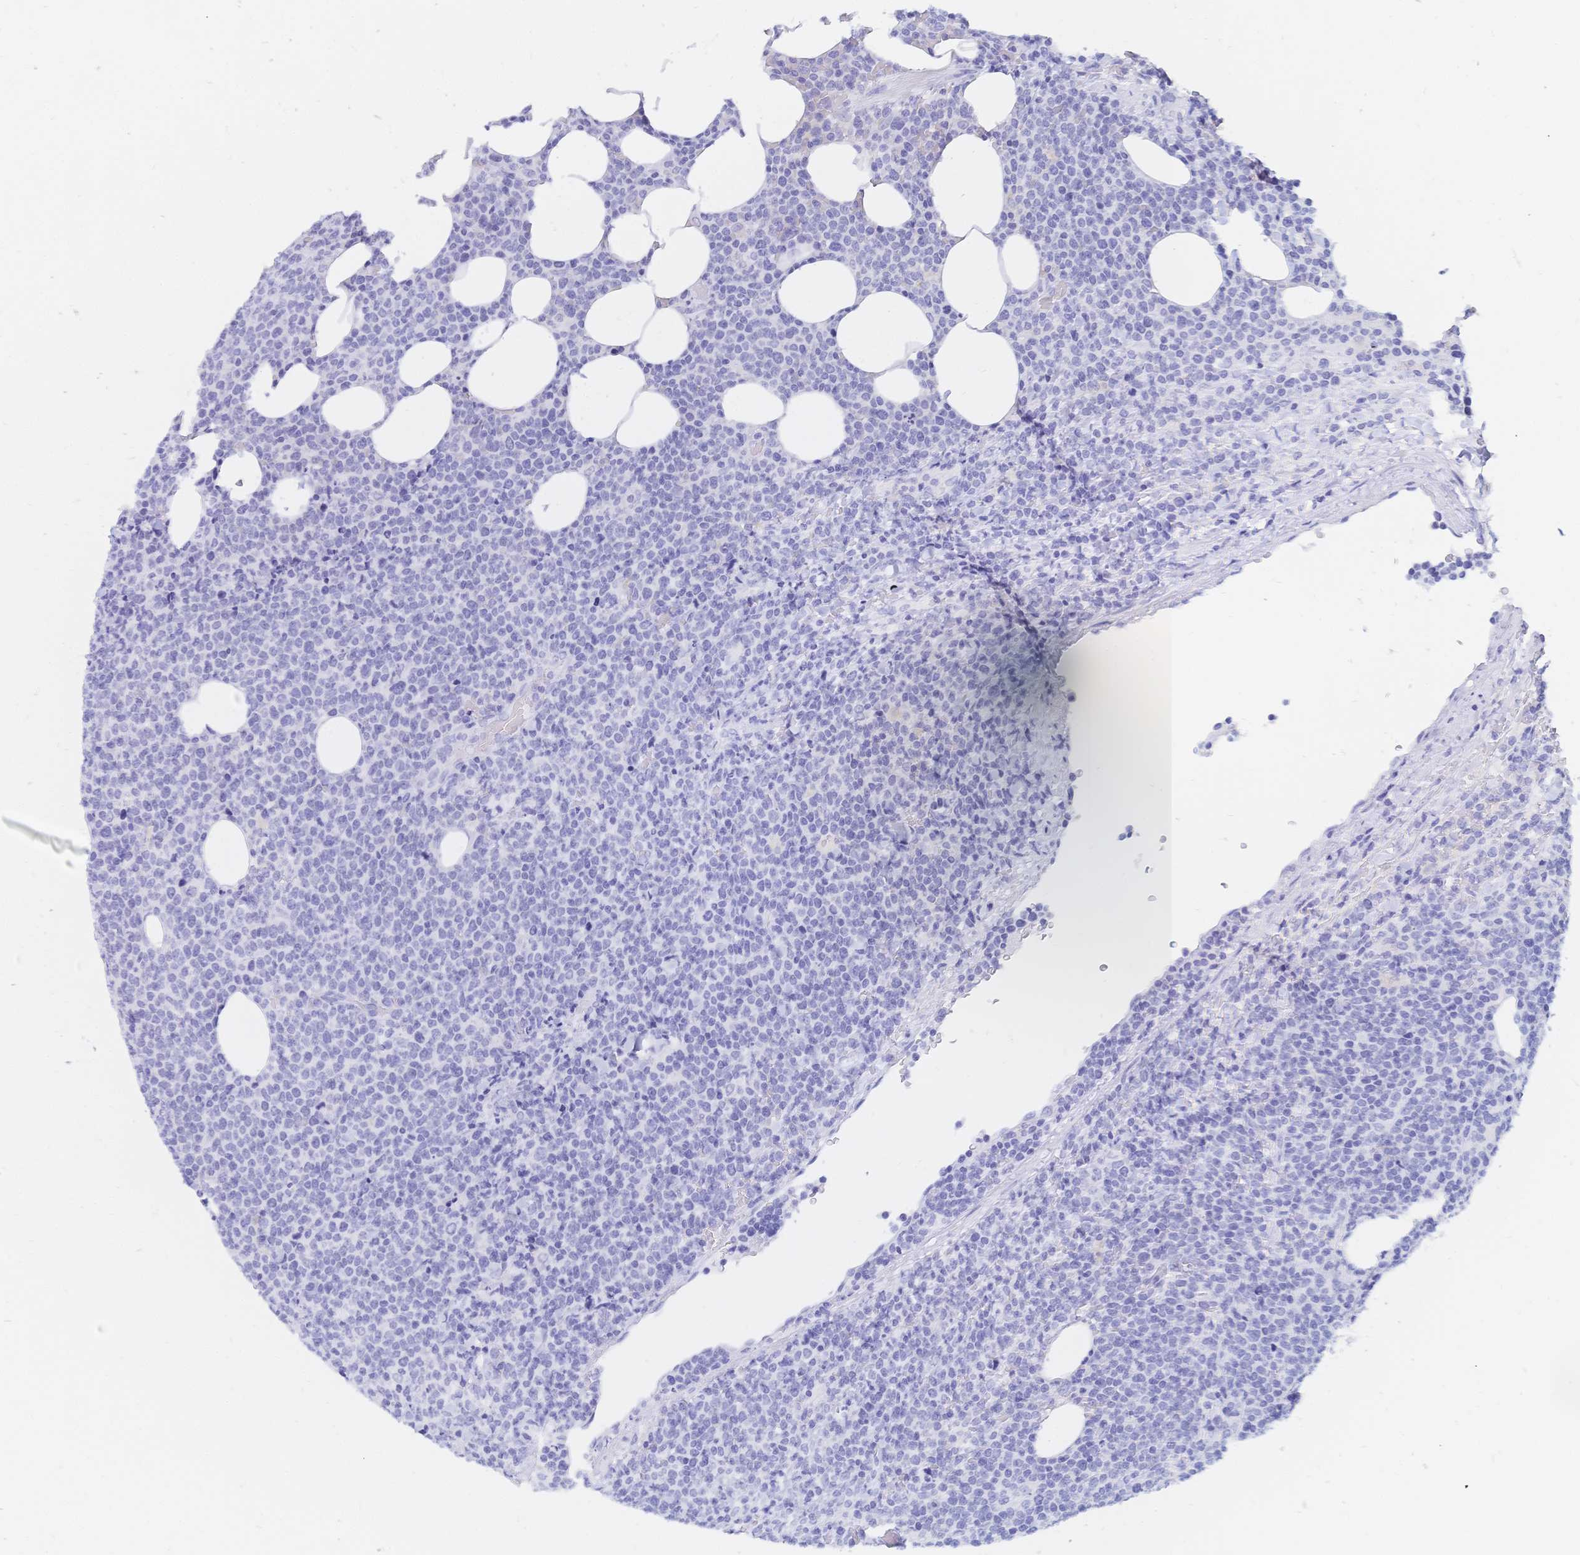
{"staining": {"intensity": "negative", "quantity": "none", "location": "none"}, "tissue": "lymphoma", "cell_type": "Tumor cells", "image_type": "cancer", "snomed": [{"axis": "morphology", "description": "Malignant lymphoma, non-Hodgkin's type, High grade"}, {"axis": "topography", "description": "Lymph node"}], "caption": "Micrograph shows no significant protein positivity in tumor cells of lymphoma. (DAB immunohistochemistry visualized using brightfield microscopy, high magnification).", "gene": "MEP1B", "patient": {"sex": "male", "age": 61}}